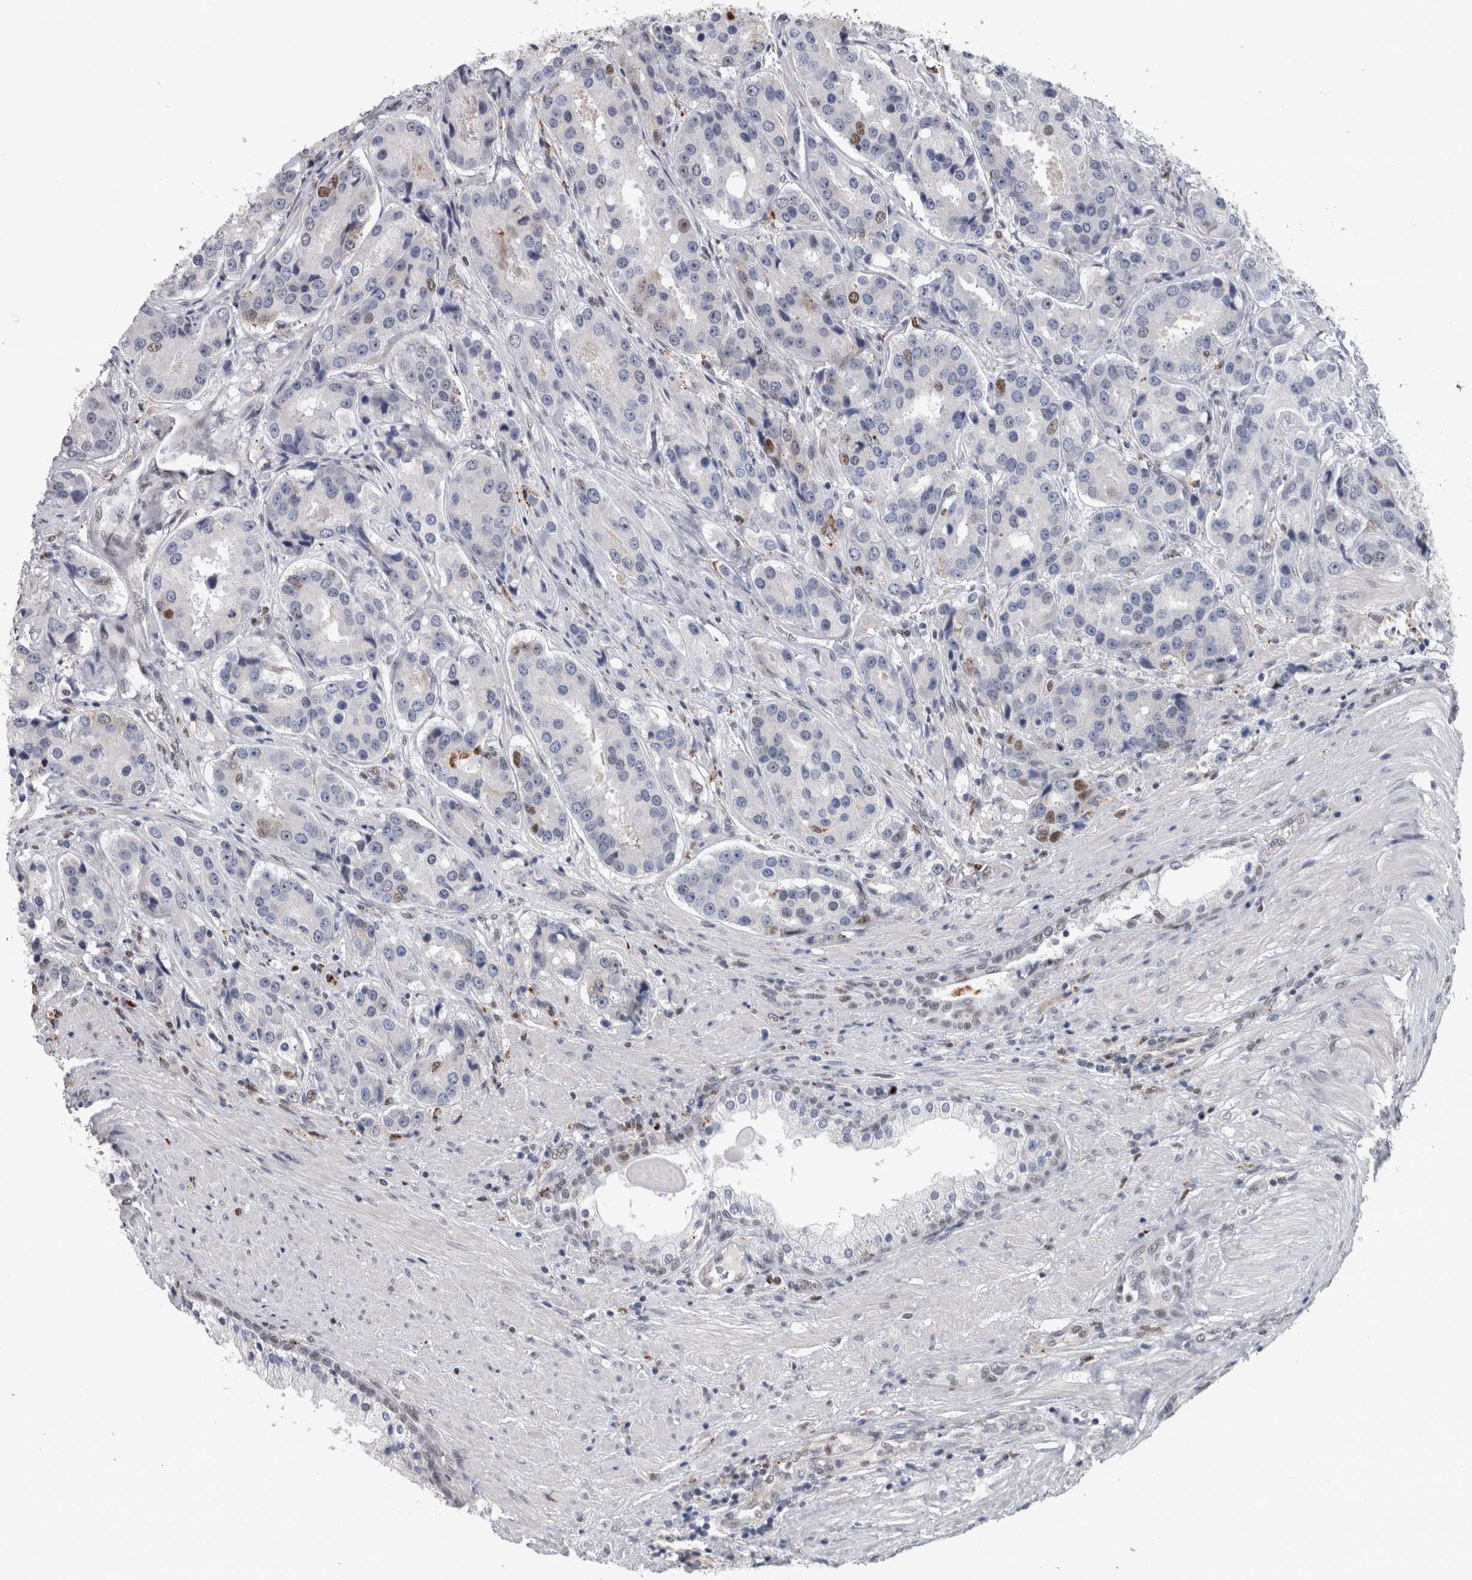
{"staining": {"intensity": "moderate", "quantity": "<25%", "location": "nuclear"}, "tissue": "prostate cancer", "cell_type": "Tumor cells", "image_type": "cancer", "snomed": [{"axis": "morphology", "description": "Adenocarcinoma, High grade"}, {"axis": "topography", "description": "Prostate"}], "caption": "Immunohistochemical staining of adenocarcinoma (high-grade) (prostate) shows moderate nuclear protein positivity in about <25% of tumor cells.", "gene": "POLD2", "patient": {"sex": "male", "age": 60}}